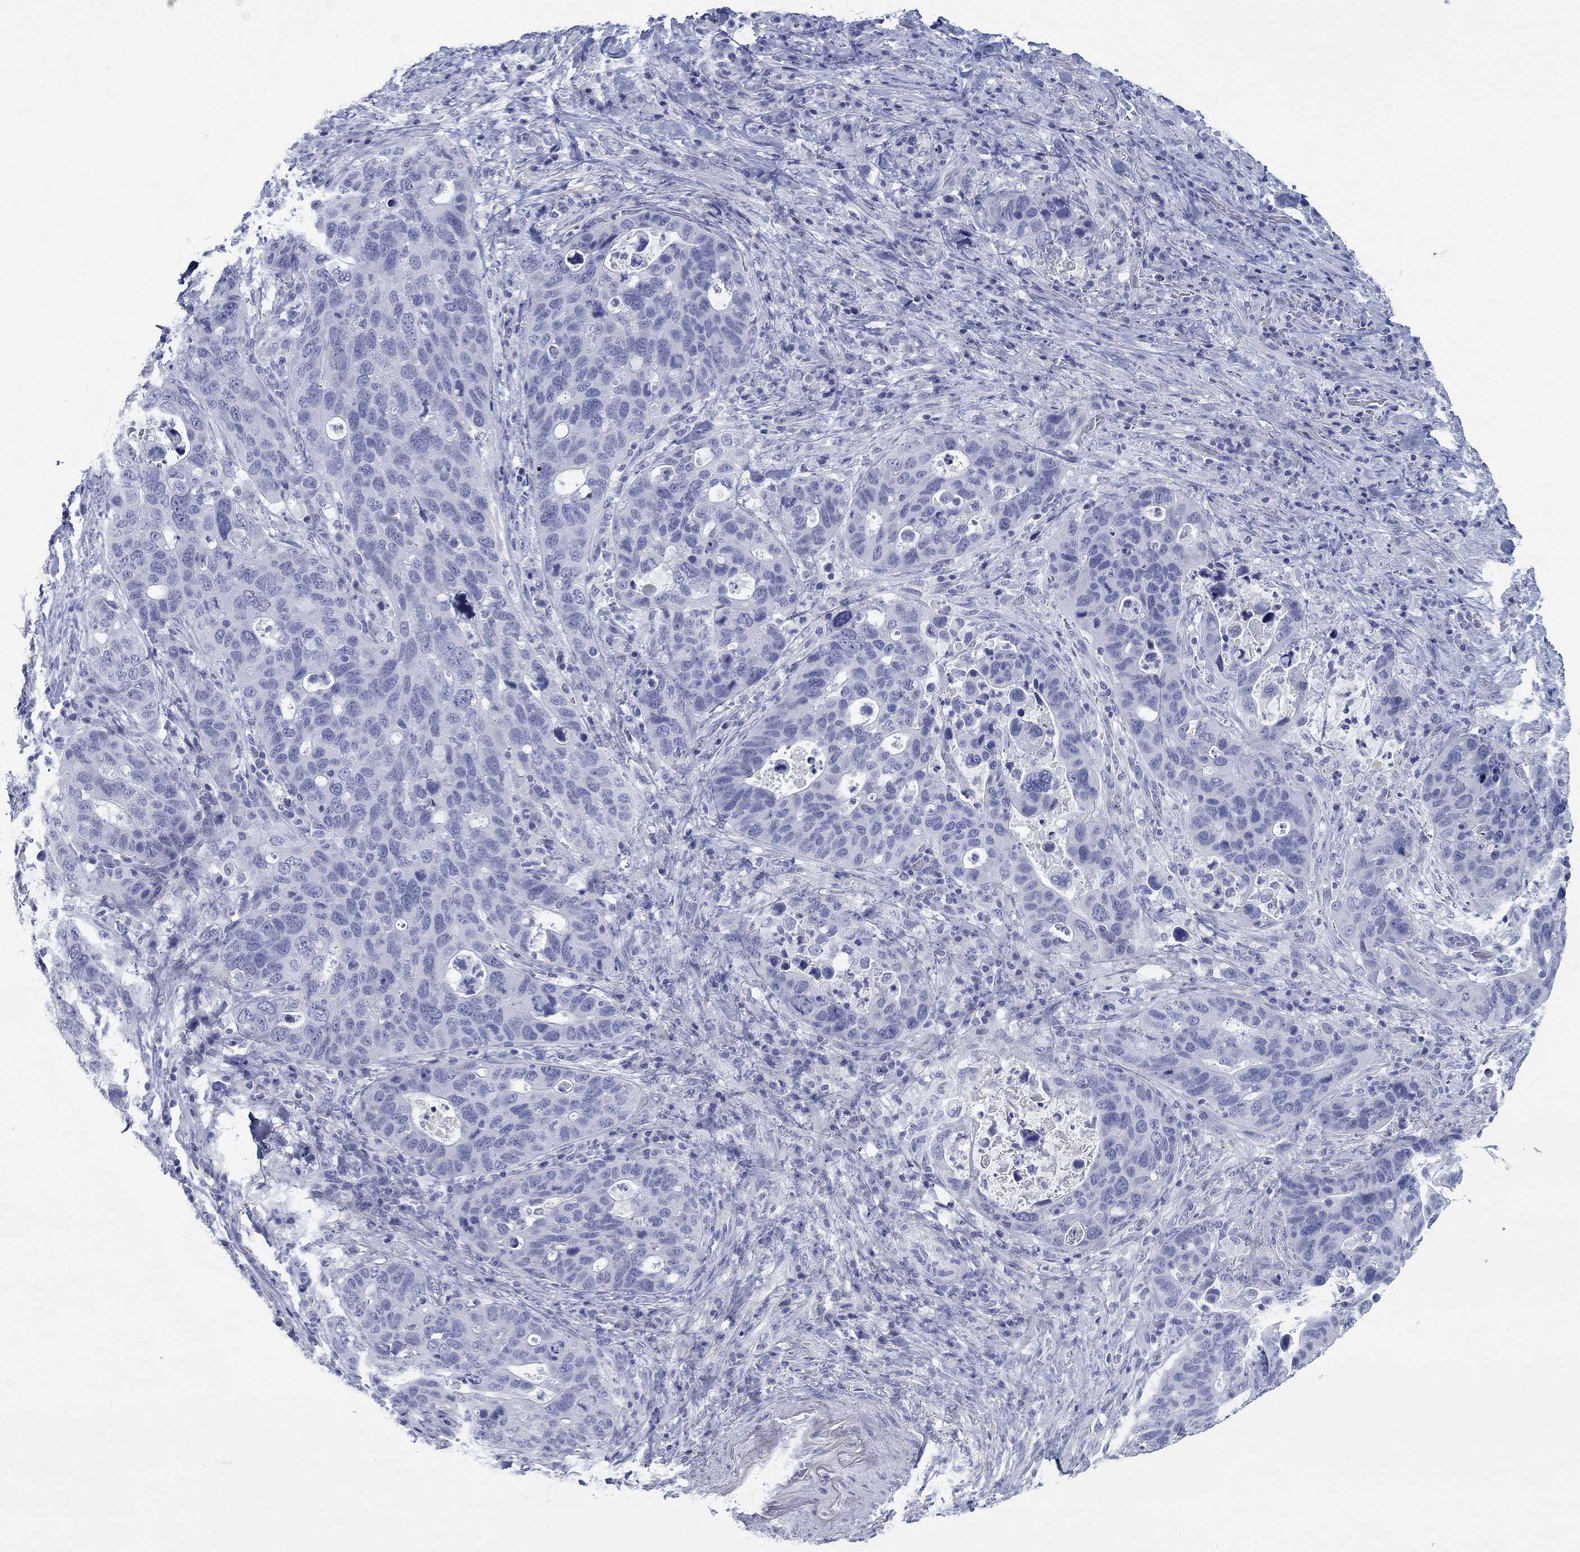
{"staining": {"intensity": "negative", "quantity": "none", "location": "none"}, "tissue": "stomach cancer", "cell_type": "Tumor cells", "image_type": "cancer", "snomed": [{"axis": "morphology", "description": "Adenocarcinoma, NOS"}, {"axis": "topography", "description": "Stomach"}], "caption": "Image shows no significant protein staining in tumor cells of stomach adenocarcinoma. (DAB (3,3'-diaminobenzidine) immunohistochemistry visualized using brightfield microscopy, high magnification).", "gene": "PDYN", "patient": {"sex": "male", "age": 54}}